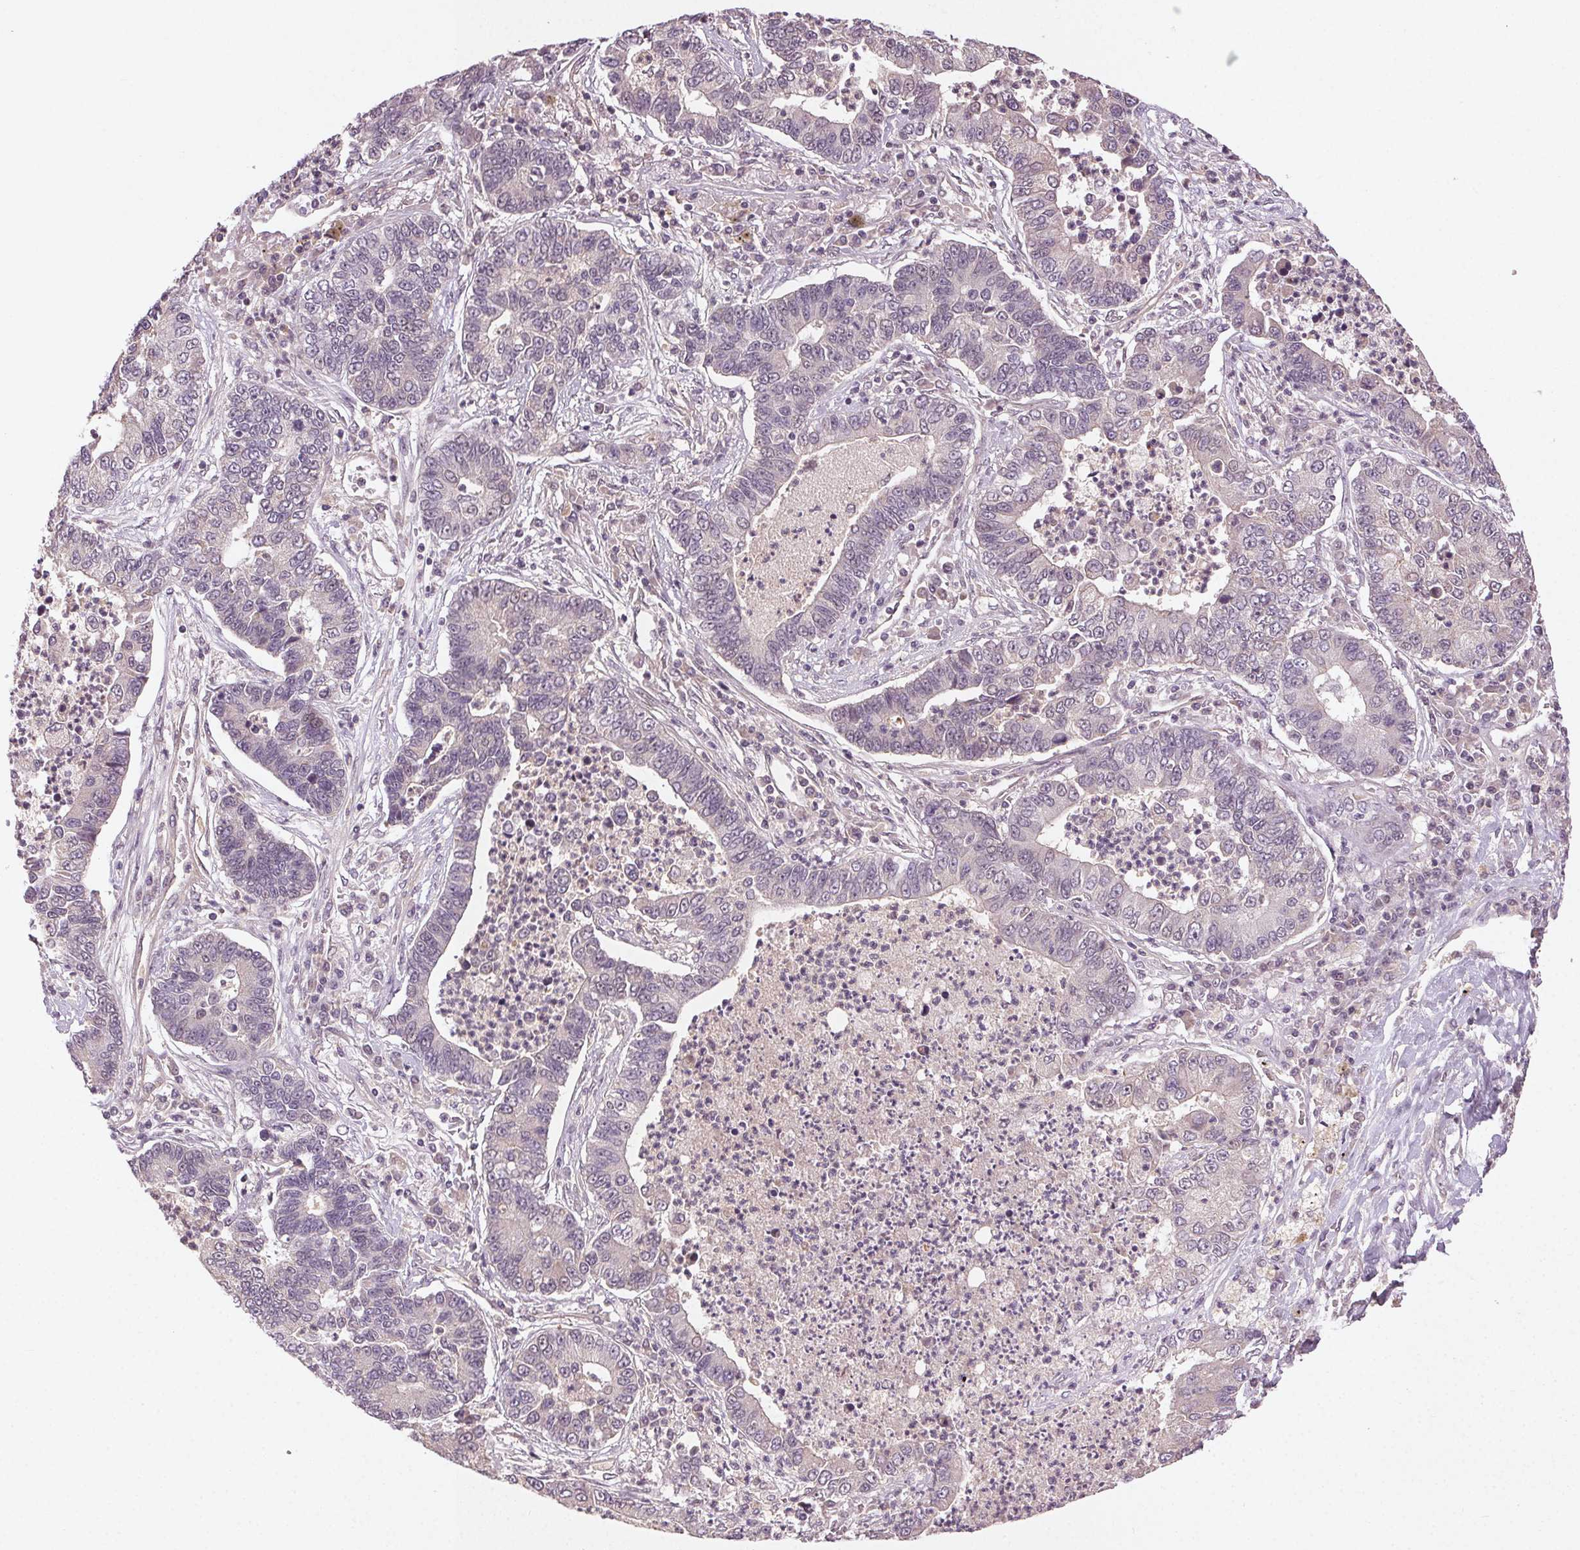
{"staining": {"intensity": "negative", "quantity": "none", "location": "none"}, "tissue": "lung cancer", "cell_type": "Tumor cells", "image_type": "cancer", "snomed": [{"axis": "morphology", "description": "Adenocarcinoma, NOS"}, {"axis": "topography", "description": "Lung"}], "caption": "Immunohistochemistry micrograph of neoplastic tissue: adenocarcinoma (lung) stained with DAB displays no significant protein staining in tumor cells.", "gene": "TUB", "patient": {"sex": "female", "age": 57}}